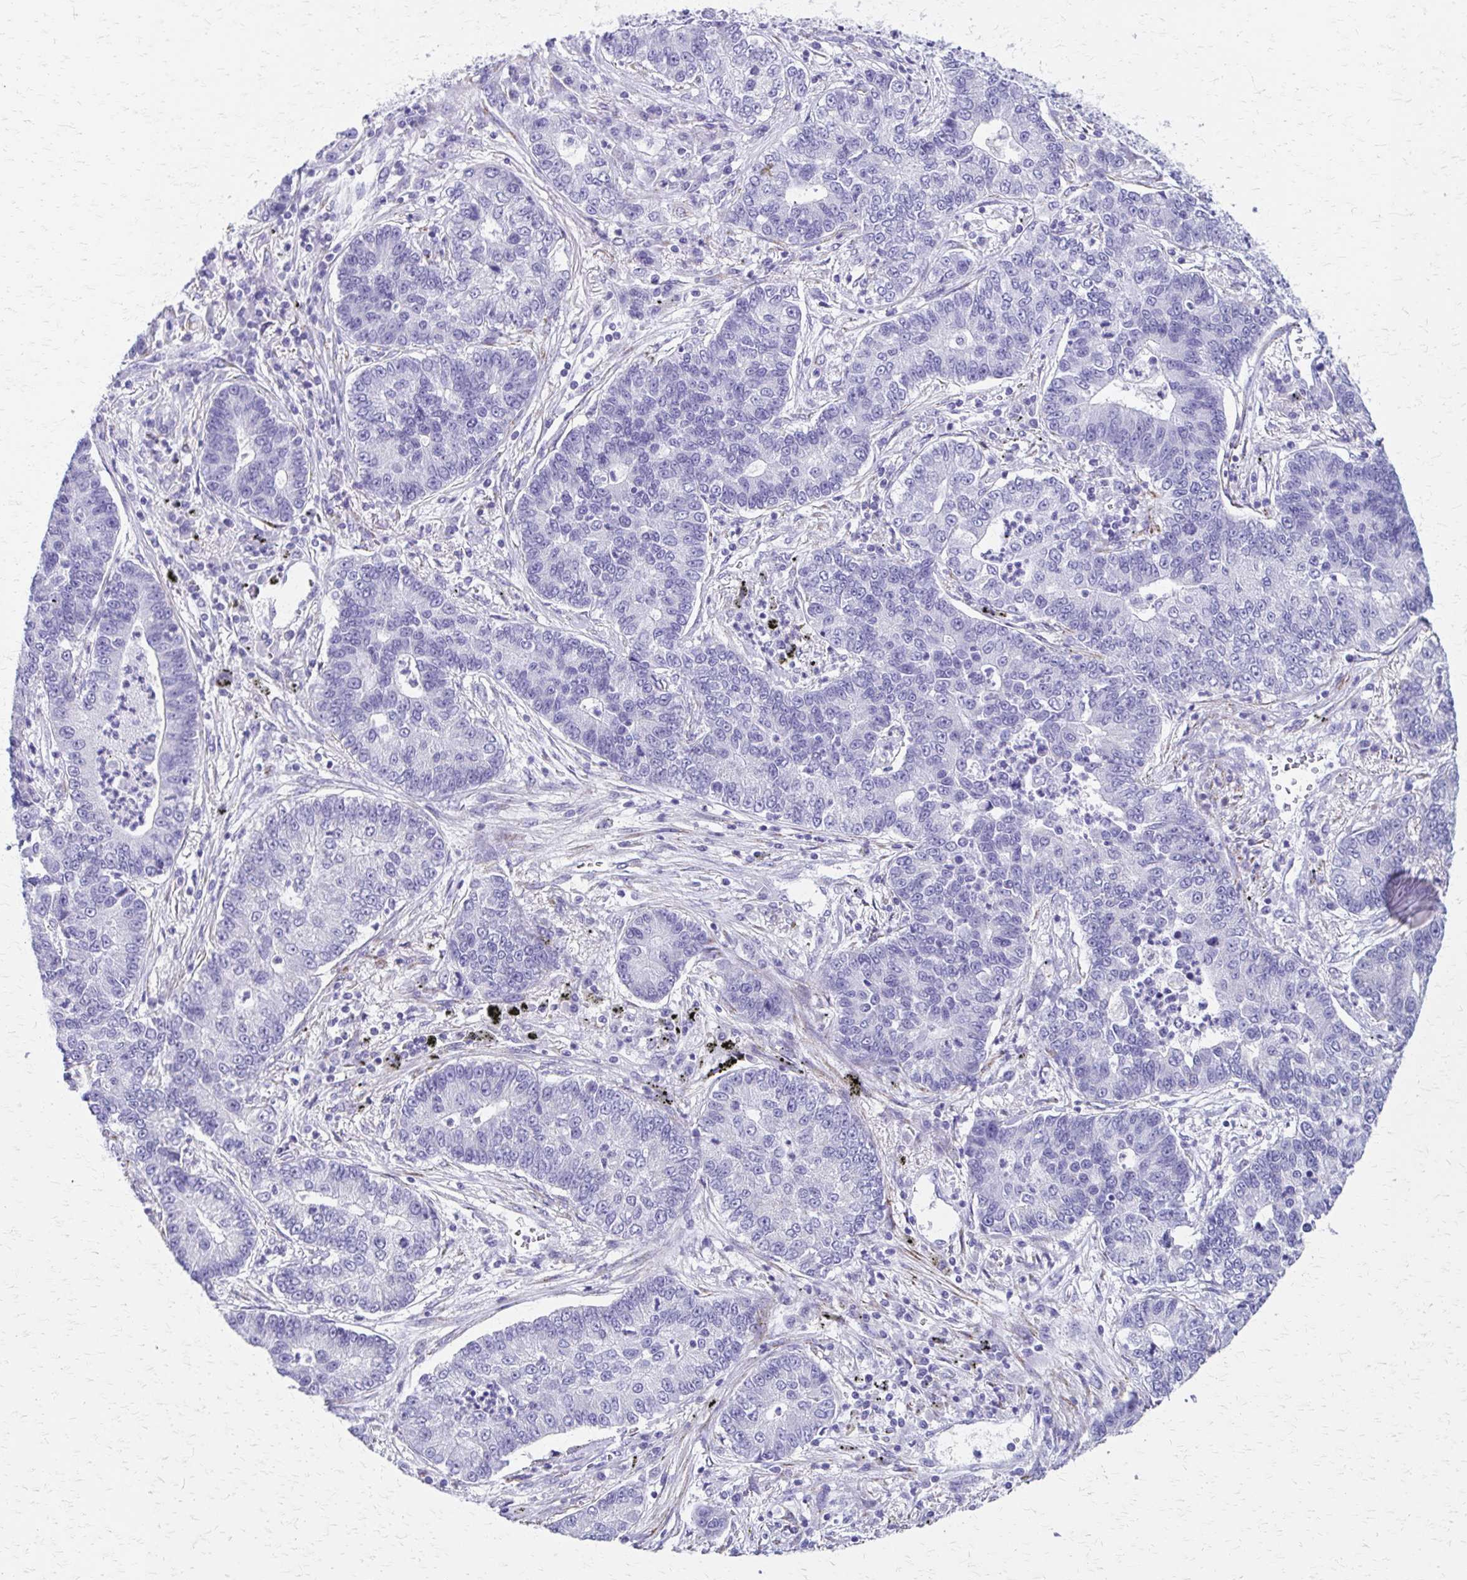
{"staining": {"intensity": "negative", "quantity": "none", "location": "none"}, "tissue": "lung cancer", "cell_type": "Tumor cells", "image_type": "cancer", "snomed": [{"axis": "morphology", "description": "Adenocarcinoma, NOS"}, {"axis": "topography", "description": "Lung"}], "caption": "Tumor cells are negative for brown protein staining in adenocarcinoma (lung).", "gene": "ZSCAN5B", "patient": {"sex": "female", "age": 57}}